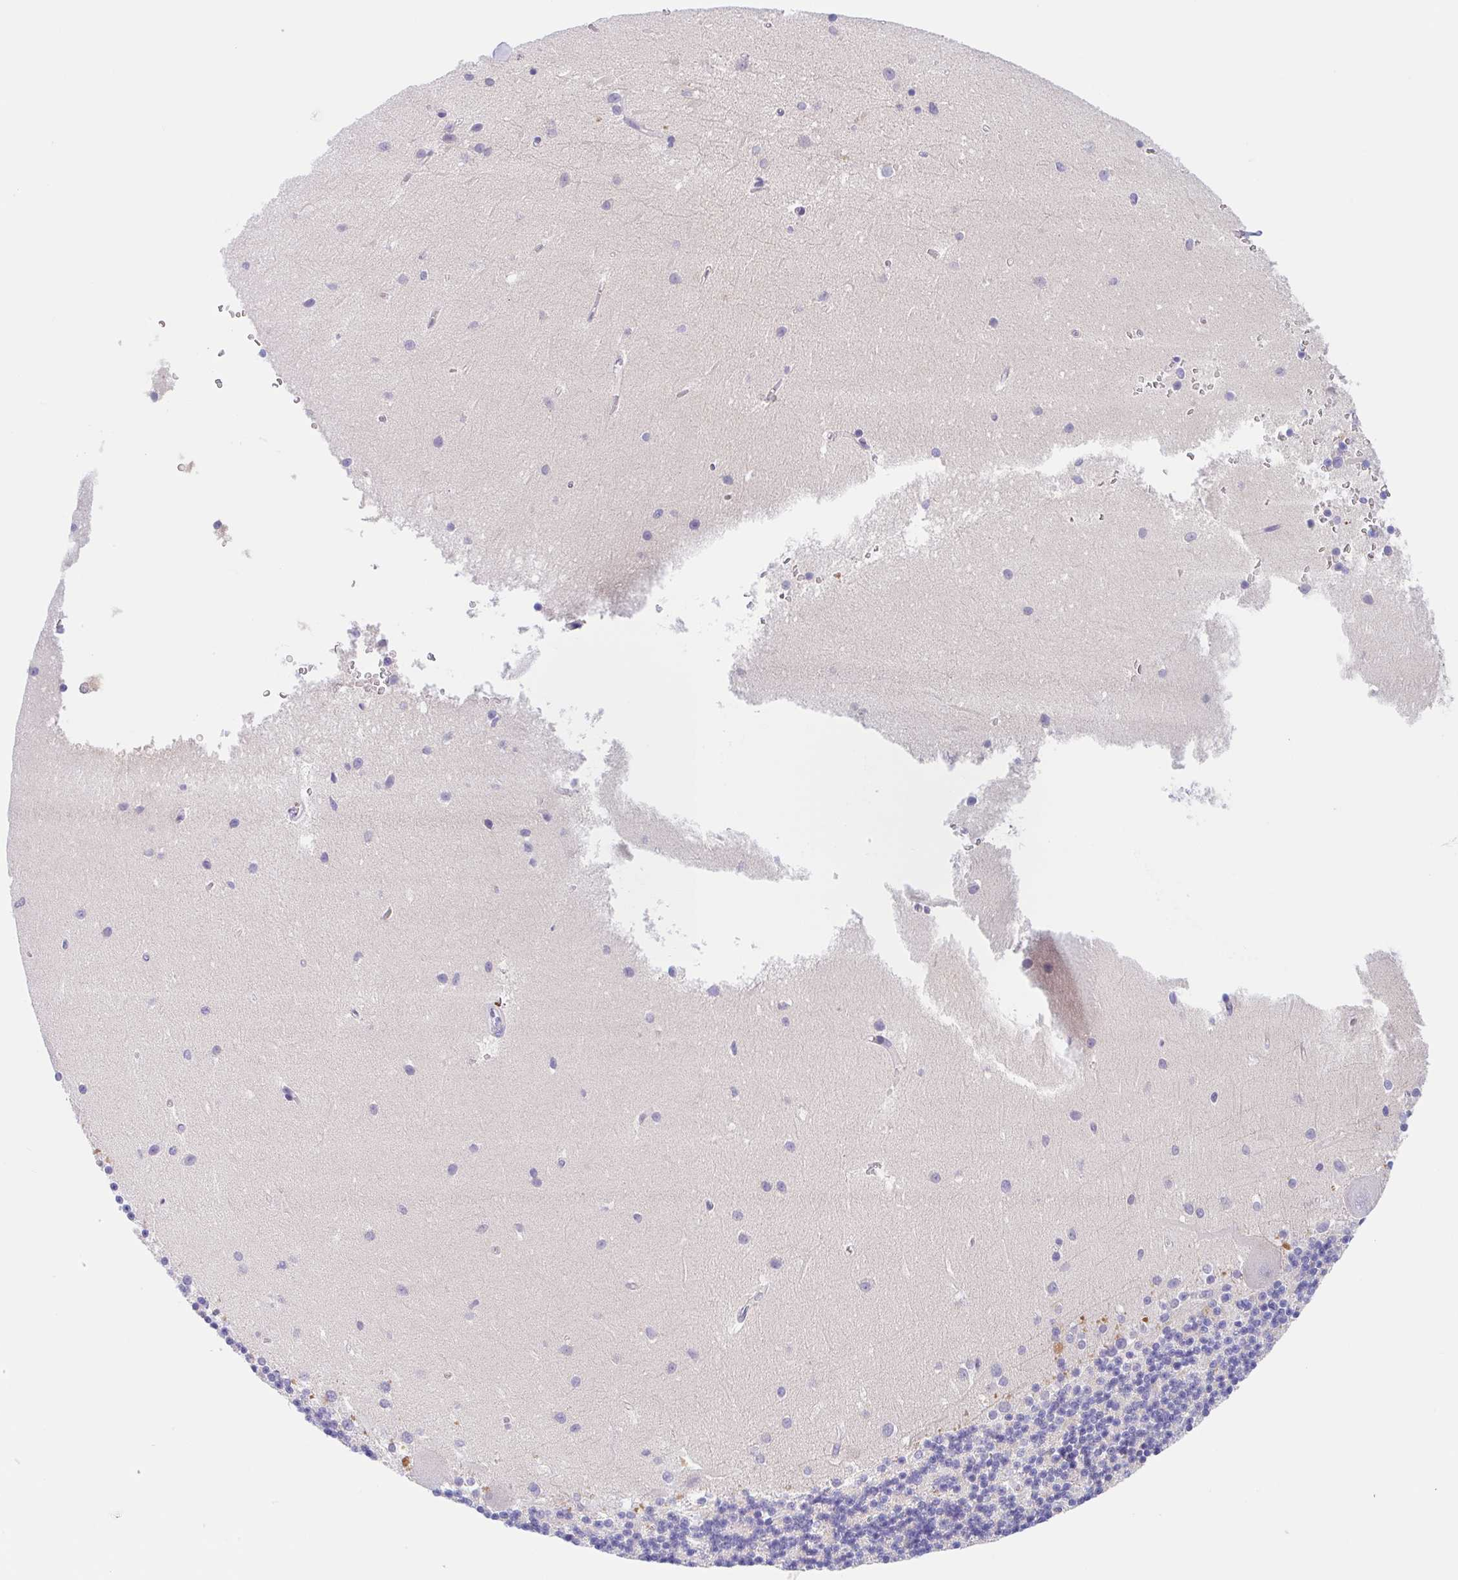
{"staining": {"intensity": "negative", "quantity": "none", "location": "none"}, "tissue": "cerebellum", "cell_type": "Cells in granular layer", "image_type": "normal", "snomed": [{"axis": "morphology", "description": "Normal tissue, NOS"}, {"axis": "topography", "description": "Cerebellum"}], "caption": "IHC of normal cerebellum reveals no staining in cells in granular layer.", "gene": "TMEM86A", "patient": {"sex": "male", "age": 54}}